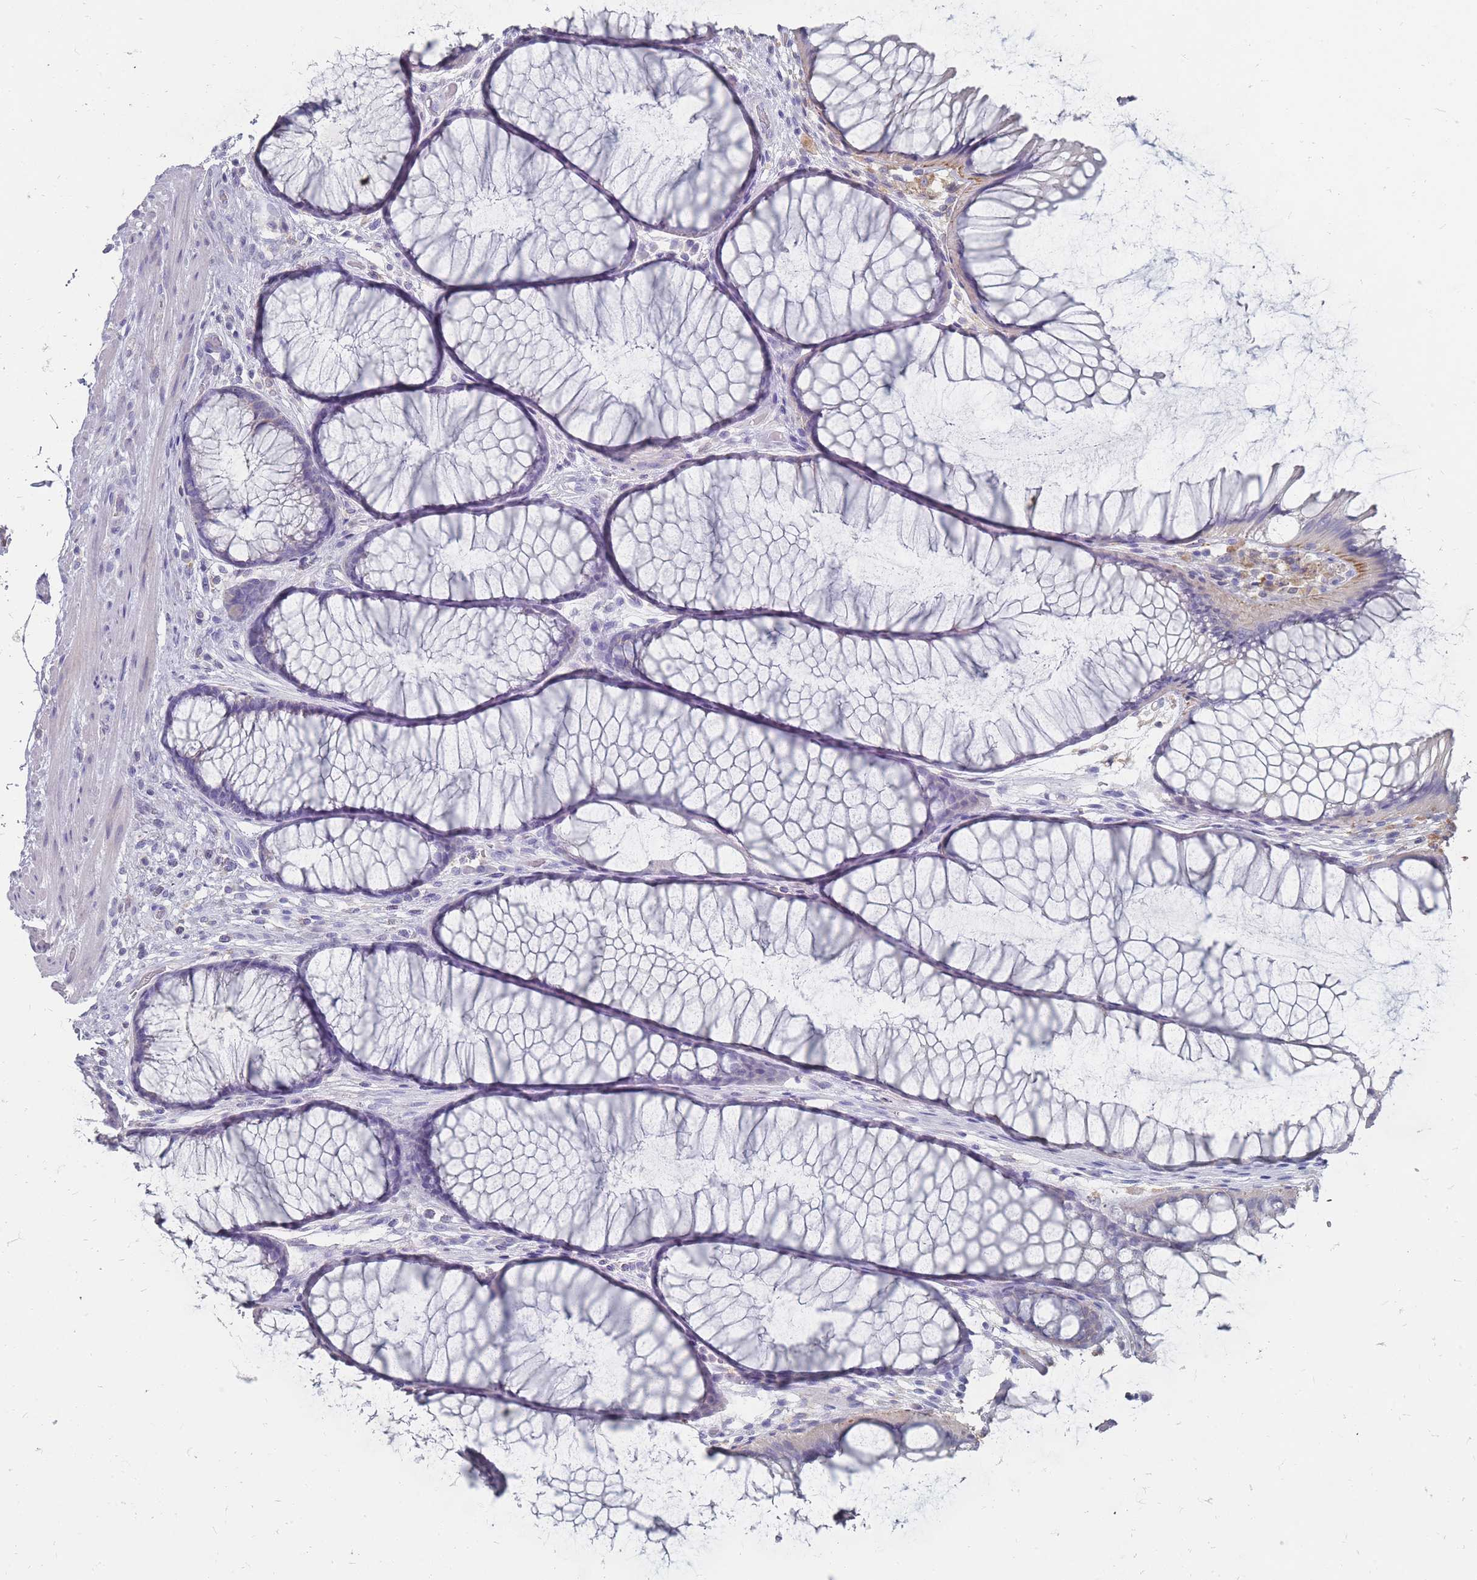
{"staining": {"intensity": "negative", "quantity": "none", "location": "none"}, "tissue": "colon", "cell_type": "Endothelial cells", "image_type": "normal", "snomed": [{"axis": "morphology", "description": "Normal tissue, NOS"}, {"axis": "topography", "description": "Colon"}], "caption": "This is an IHC micrograph of normal colon. There is no staining in endothelial cells.", "gene": "OTULINL", "patient": {"sex": "female", "age": 82}}